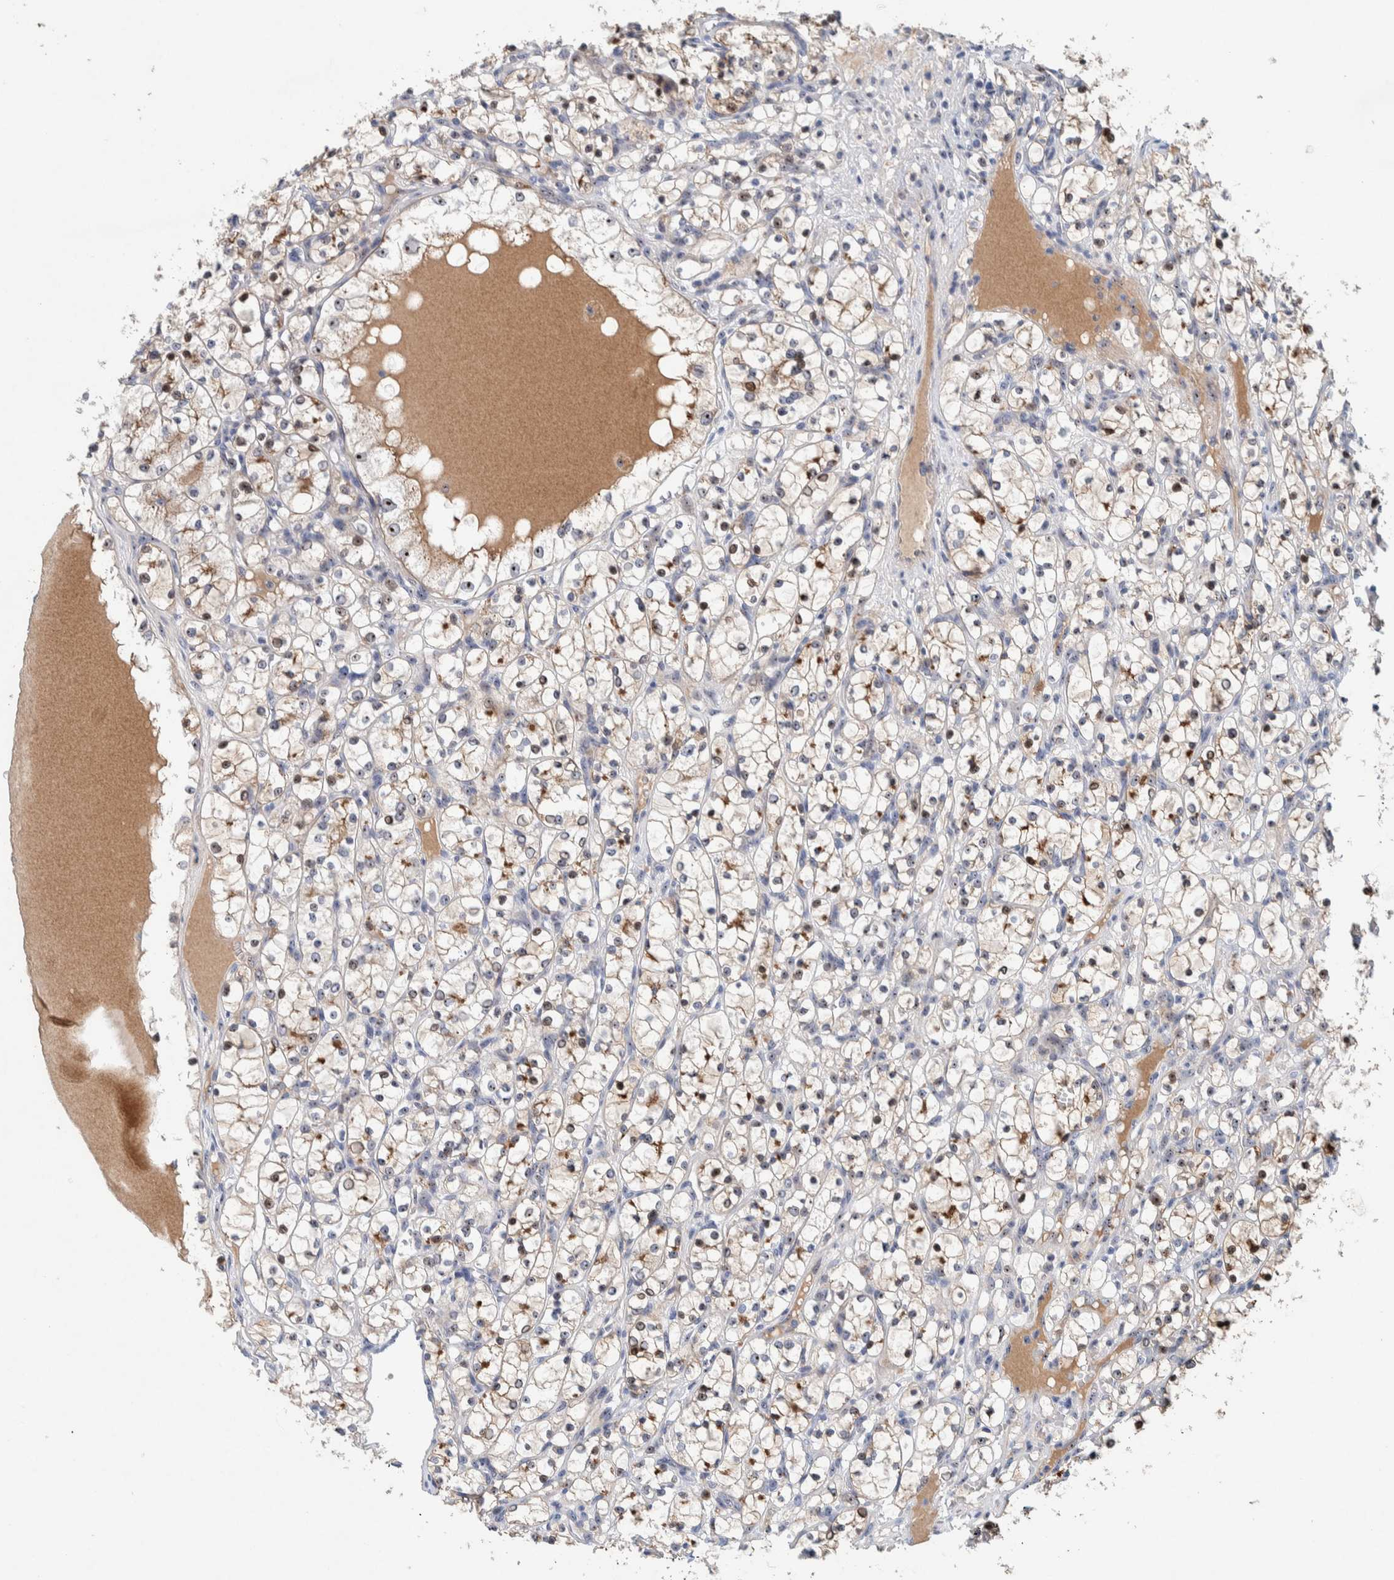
{"staining": {"intensity": "moderate", "quantity": ">75%", "location": "nuclear"}, "tissue": "renal cancer", "cell_type": "Tumor cells", "image_type": "cancer", "snomed": [{"axis": "morphology", "description": "Adenocarcinoma, NOS"}, {"axis": "topography", "description": "Kidney"}], "caption": "Brown immunohistochemical staining in renal adenocarcinoma displays moderate nuclear positivity in about >75% of tumor cells.", "gene": "NOL11", "patient": {"sex": "female", "age": 69}}